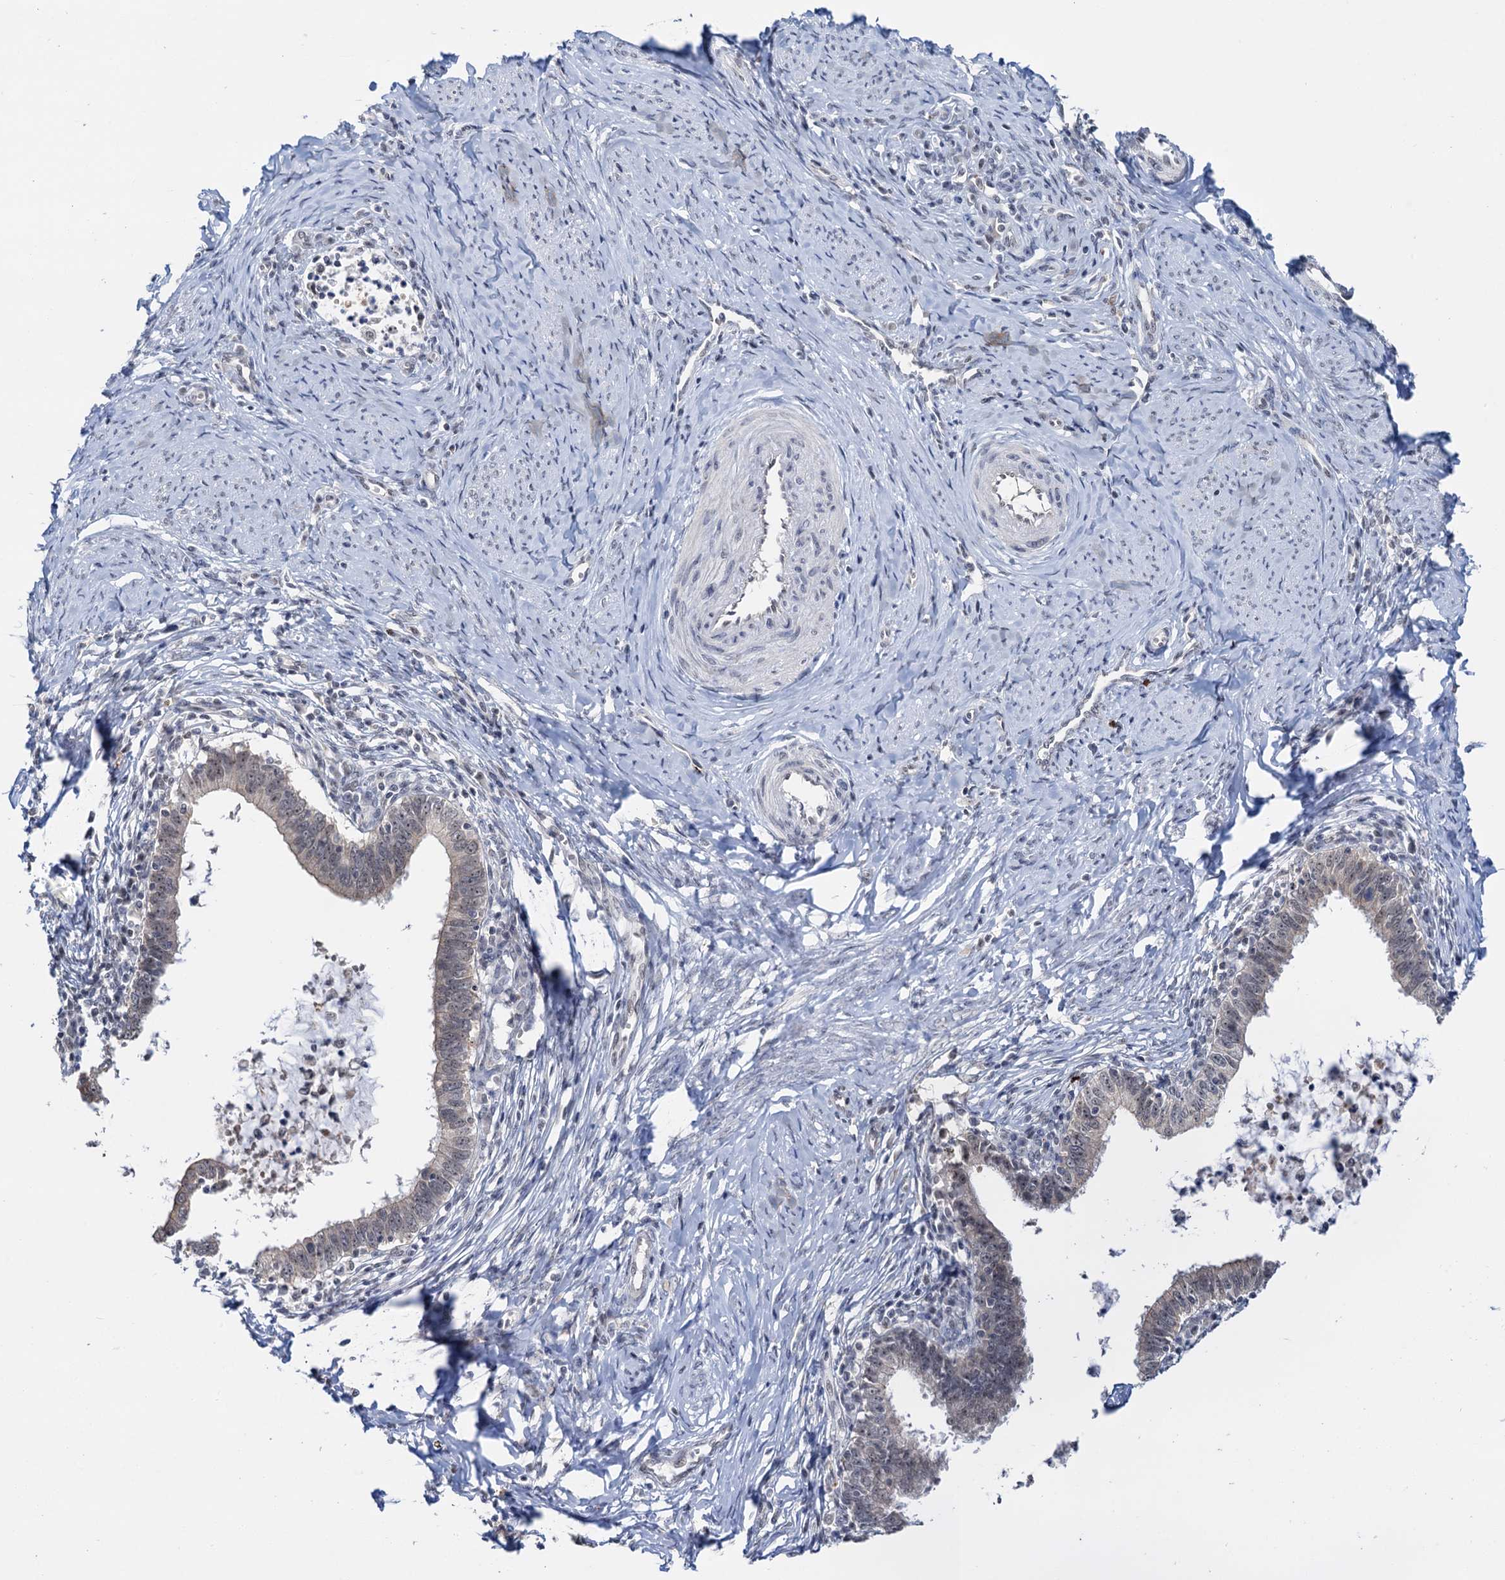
{"staining": {"intensity": "weak", "quantity": "<25%", "location": "cytoplasmic/membranous,nuclear"}, "tissue": "cervical cancer", "cell_type": "Tumor cells", "image_type": "cancer", "snomed": [{"axis": "morphology", "description": "Adenocarcinoma, NOS"}, {"axis": "topography", "description": "Cervix"}], "caption": "IHC histopathology image of cervical cancer stained for a protein (brown), which exhibits no staining in tumor cells. (Brightfield microscopy of DAB immunohistochemistry (IHC) at high magnification).", "gene": "NAT10", "patient": {"sex": "female", "age": 36}}